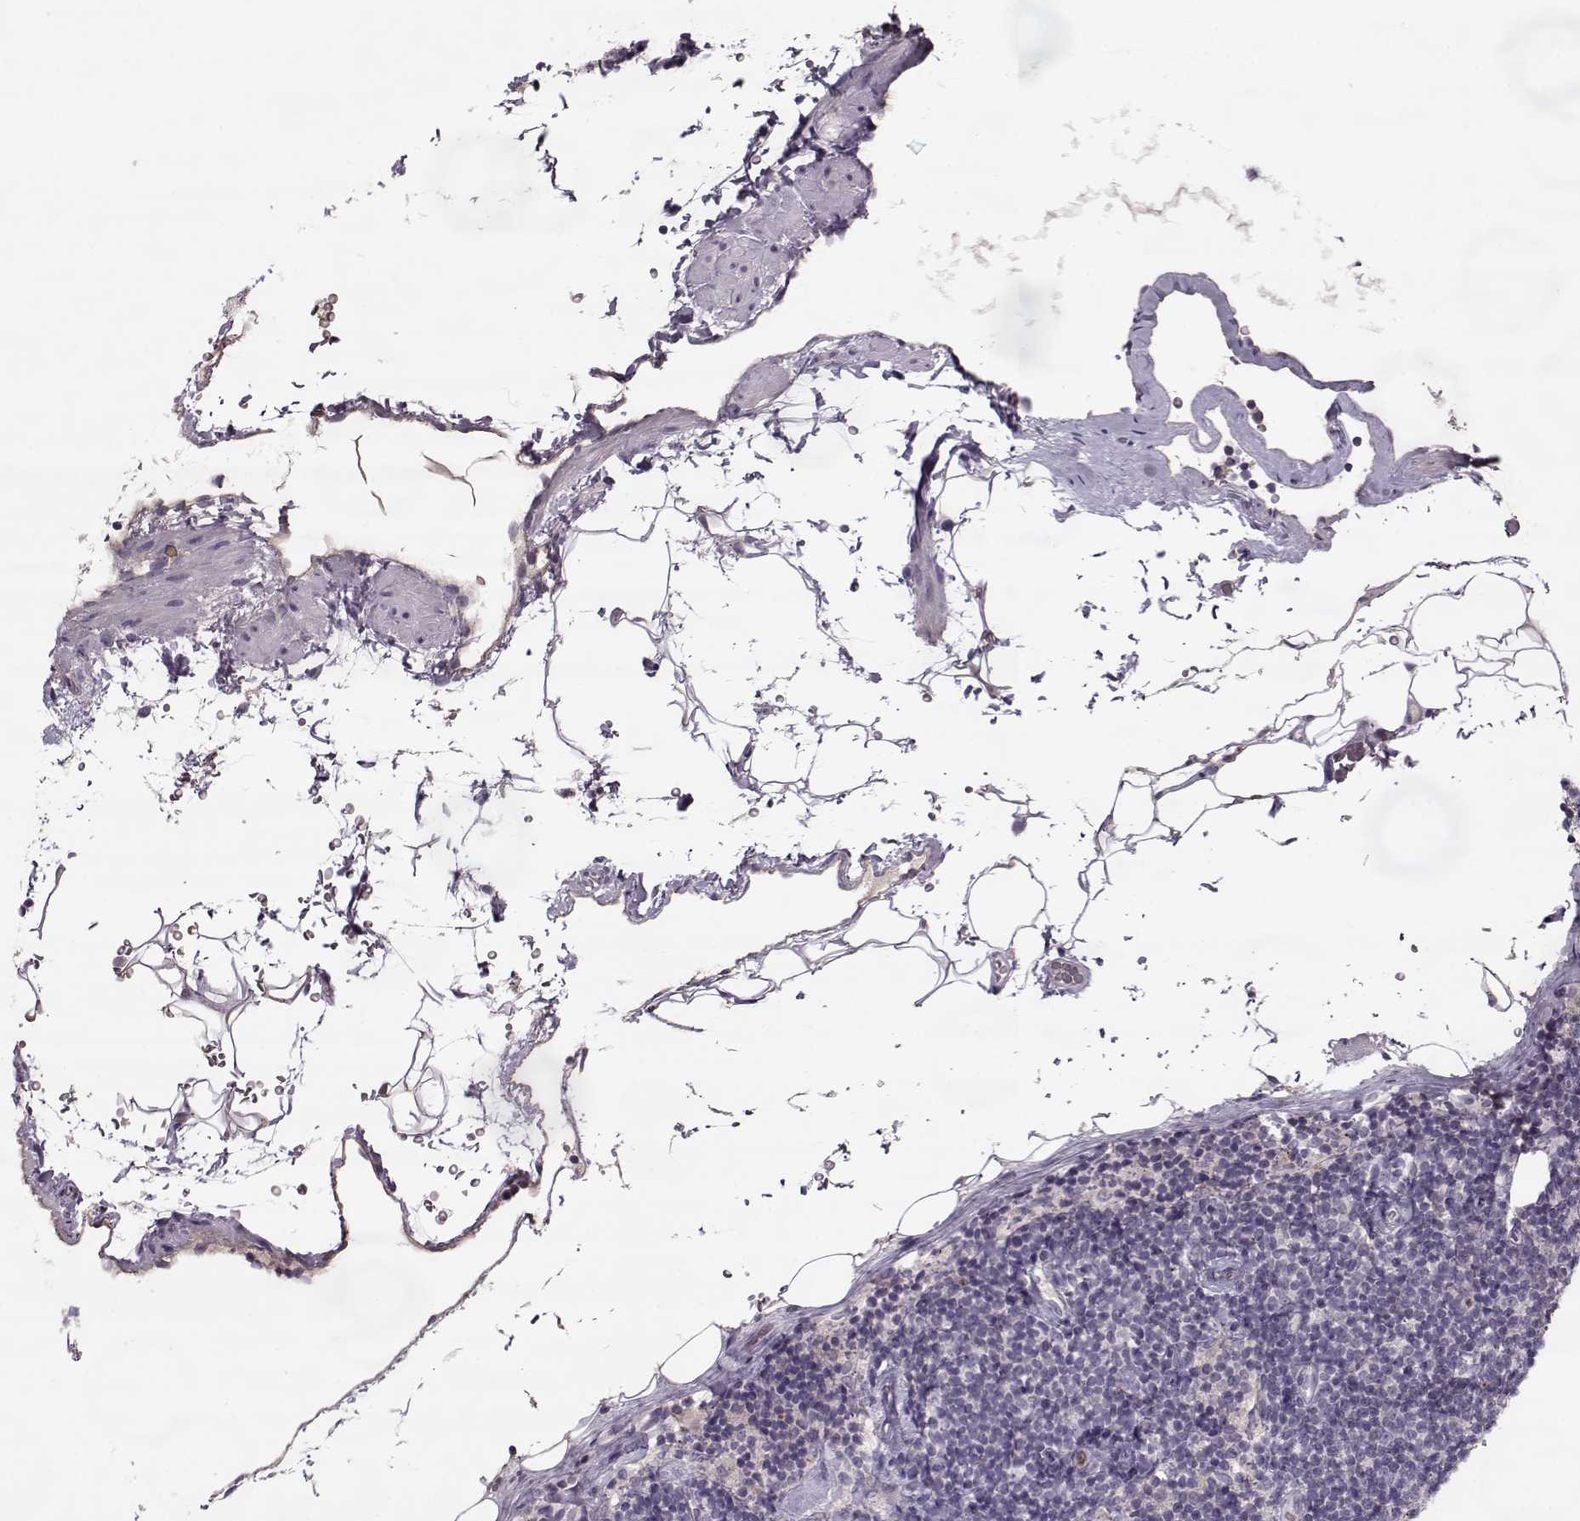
{"staining": {"intensity": "negative", "quantity": "none", "location": "none"}, "tissue": "lymphoma", "cell_type": "Tumor cells", "image_type": "cancer", "snomed": [{"axis": "morphology", "description": "Malignant lymphoma, non-Hodgkin's type, Low grade"}, {"axis": "topography", "description": "Lymph node"}], "caption": "A micrograph of malignant lymphoma, non-Hodgkin's type (low-grade) stained for a protein exhibits no brown staining in tumor cells.", "gene": "ACOT11", "patient": {"sex": "male", "age": 81}}